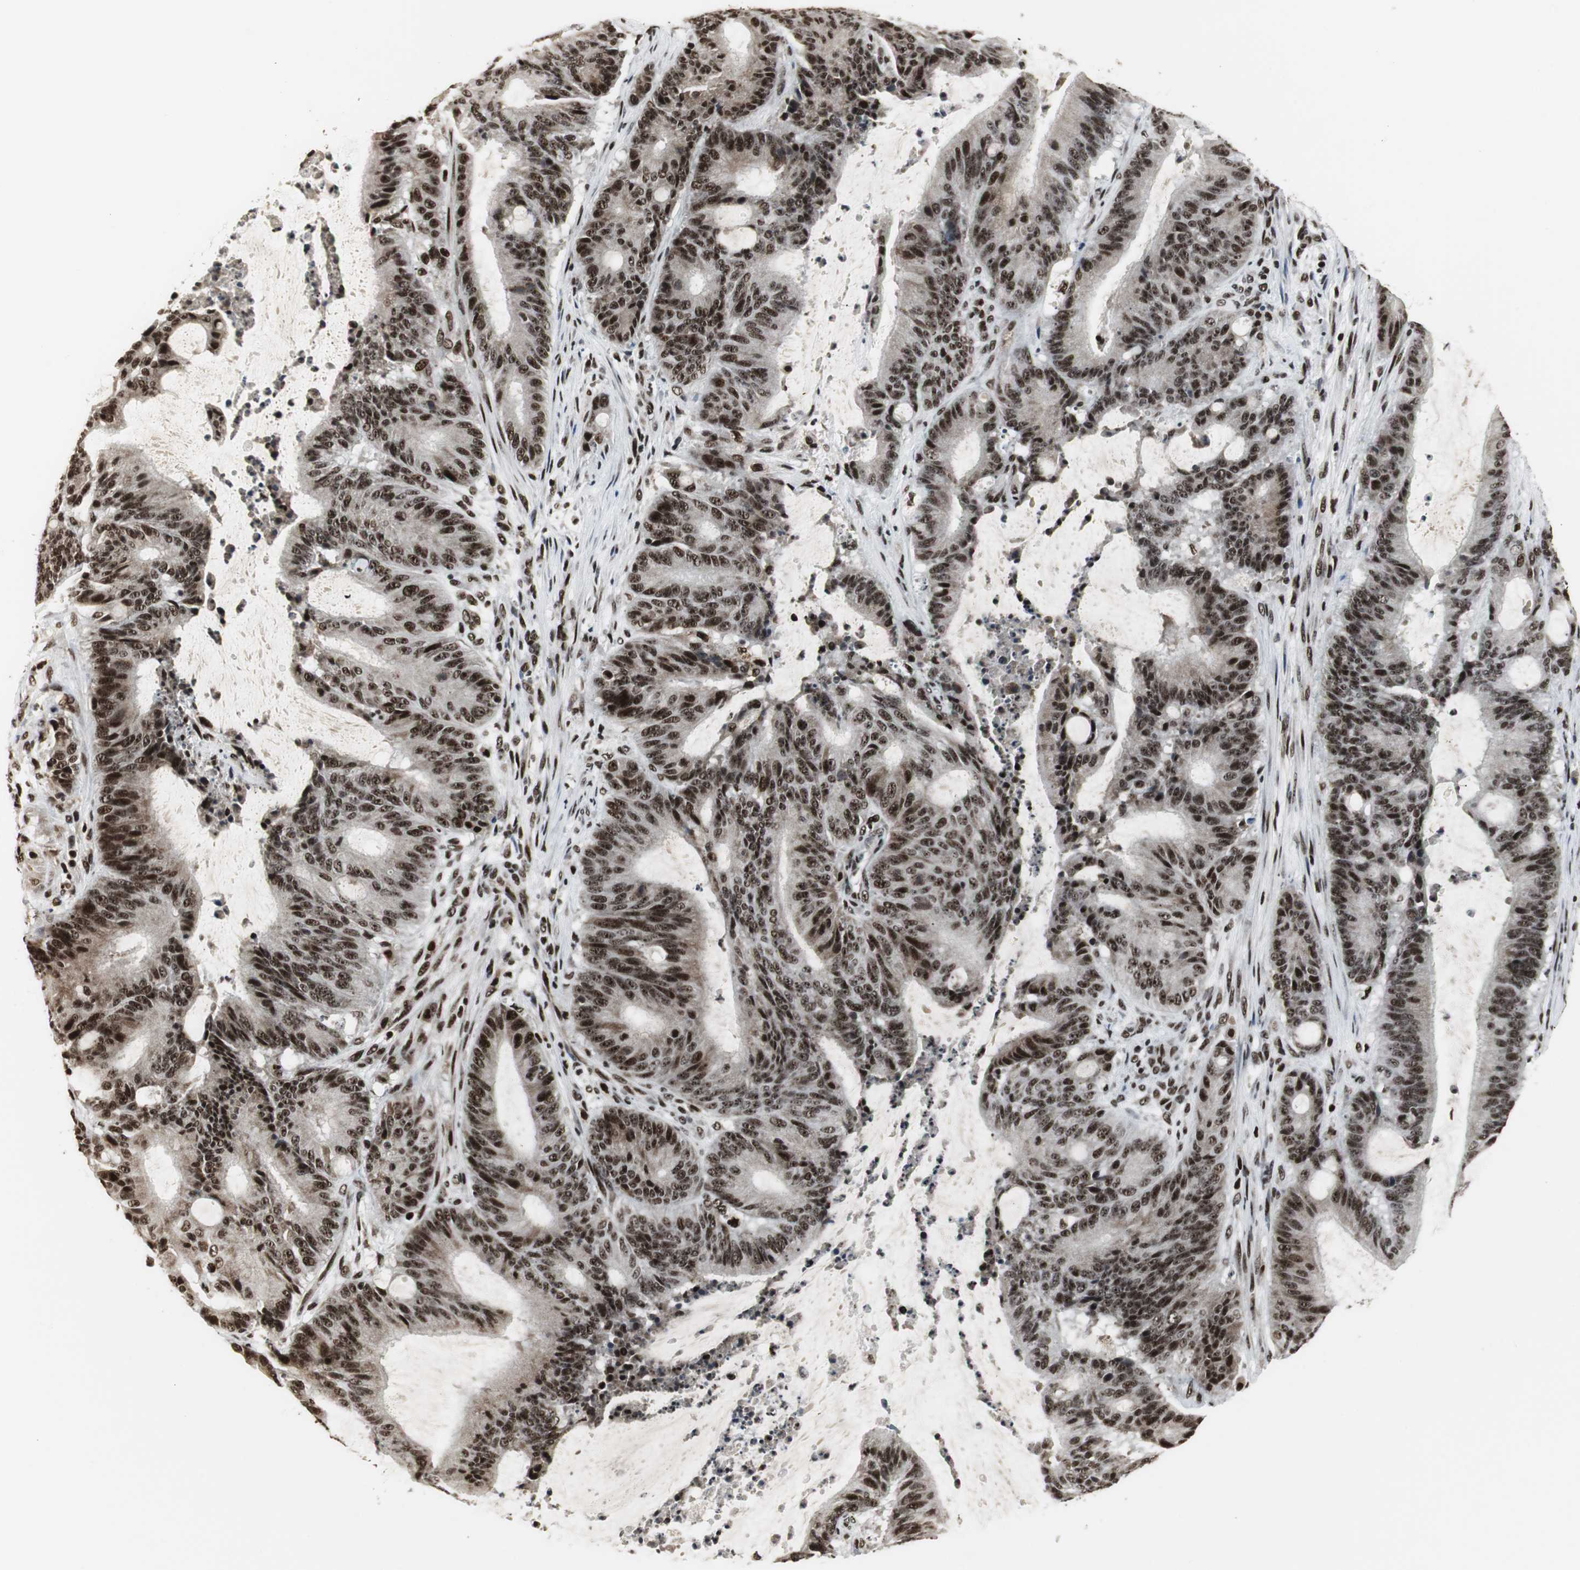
{"staining": {"intensity": "strong", "quantity": ">75%", "location": "cytoplasmic/membranous,nuclear"}, "tissue": "liver cancer", "cell_type": "Tumor cells", "image_type": "cancer", "snomed": [{"axis": "morphology", "description": "Cholangiocarcinoma"}, {"axis": "topography", "description": "Liver"}], "caption": "Immunohistochemistry (IHC) image of liver cancer stained for a protein (brown), which demonstrates high levels of strong cytoplasmic/membranous and nuclear positivity in about >75% of tumor cells.", "gene": "PARN", "patient": {"sex": "female", "age": 73}}